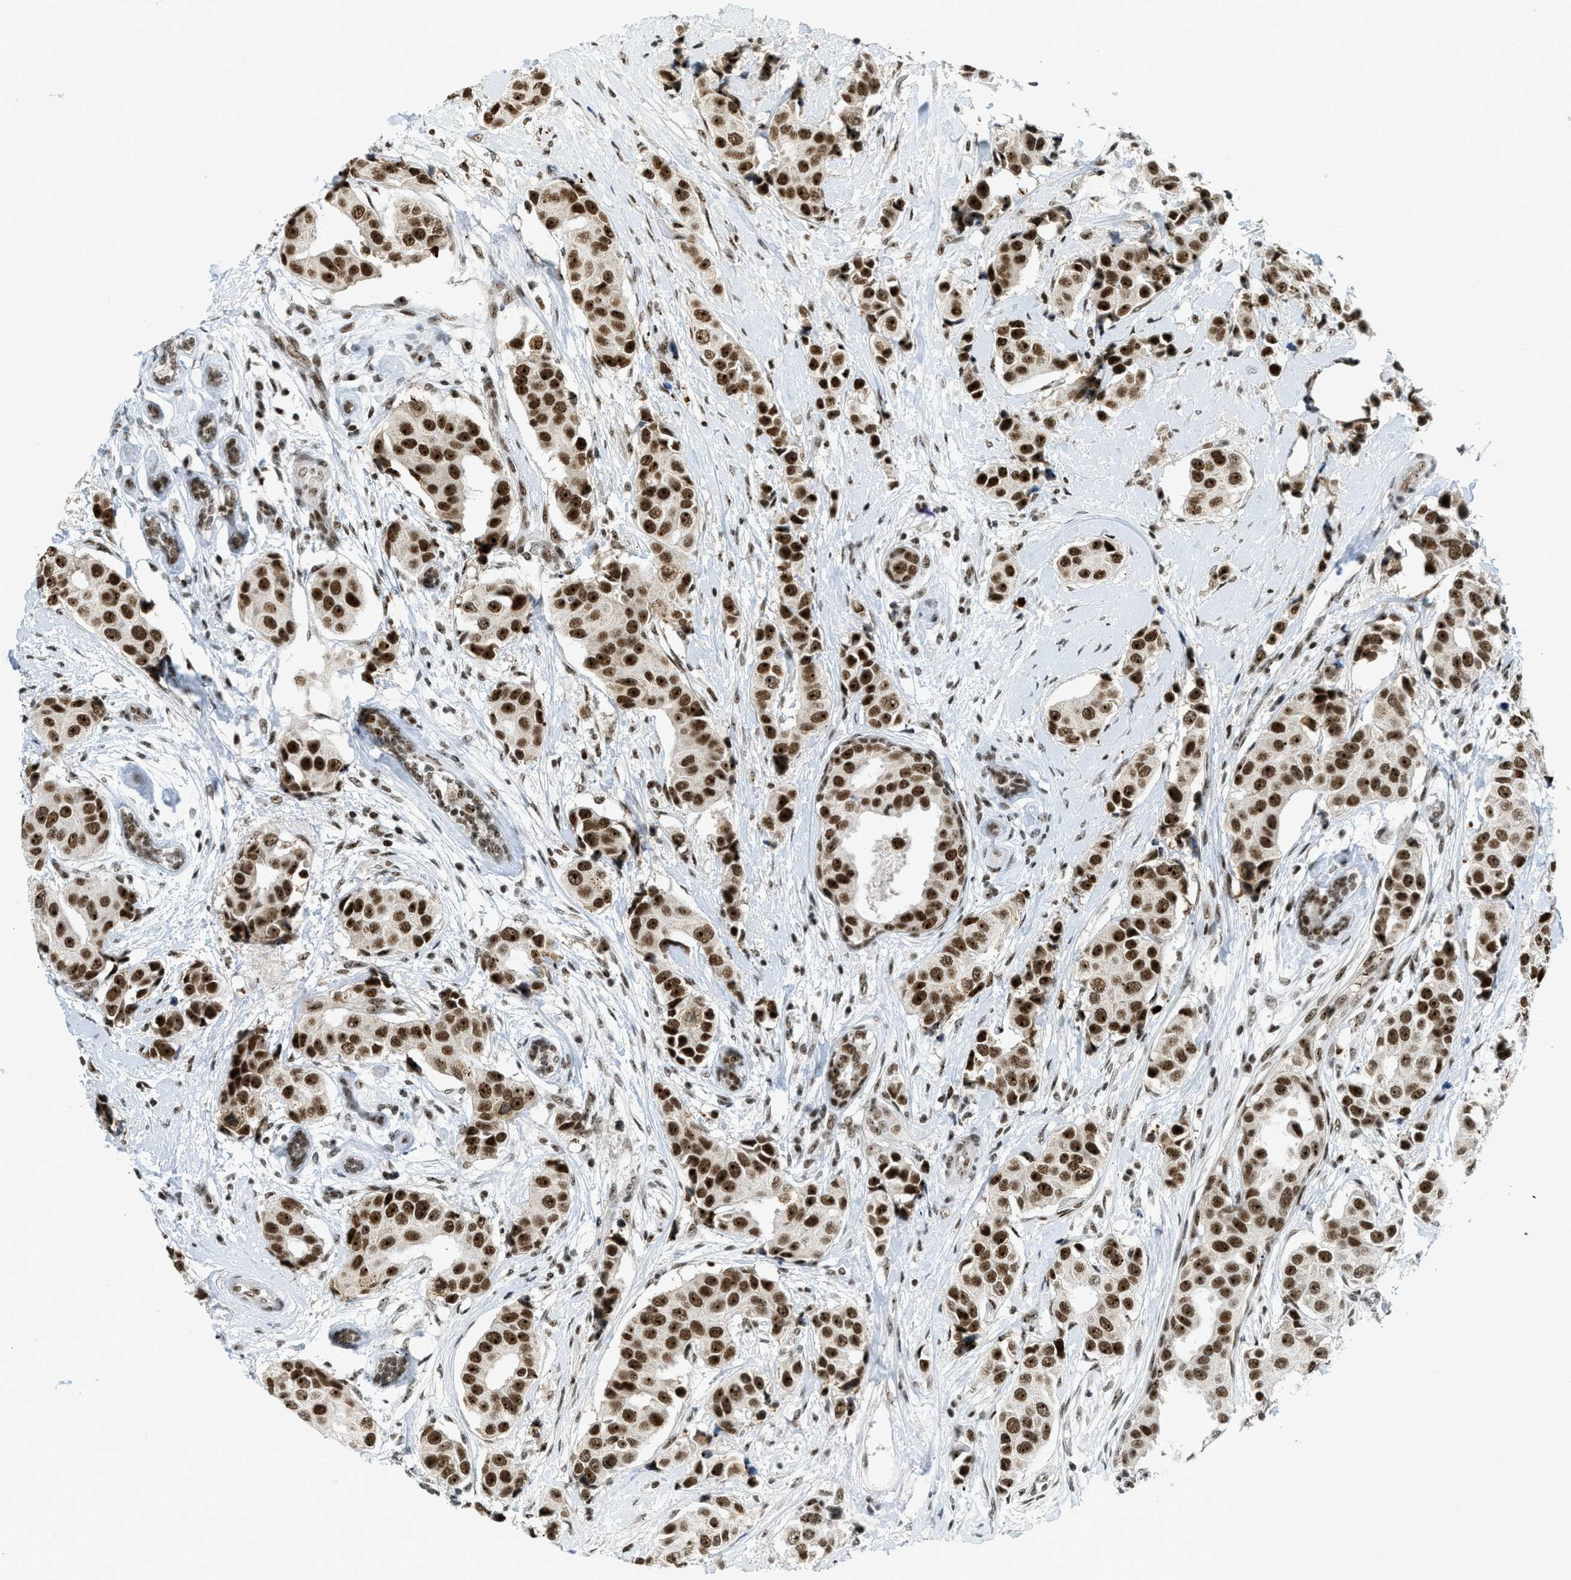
{"staining": {"intensity": "strong", "quantity": ">75%", "location": "nuclear"}, "tissue": "breast cancer", "cell_type": "Tumor cells", "image_type": "cancer", "snomed": [{"axis": "morphology", "description": "Normal tissue, NOS"}, {"axis": "morphology", "description": "Duct carcinoma"}, {"axis": "topography", "description": "Breast"}], "caption": "There is high levels of strong nuclear positivity in tumor cells of breast cancer, as demonstrated by immunohistochemical staining (brown color).", "gene": "URB1", "patient": {"sex": "female", "age": 39}}